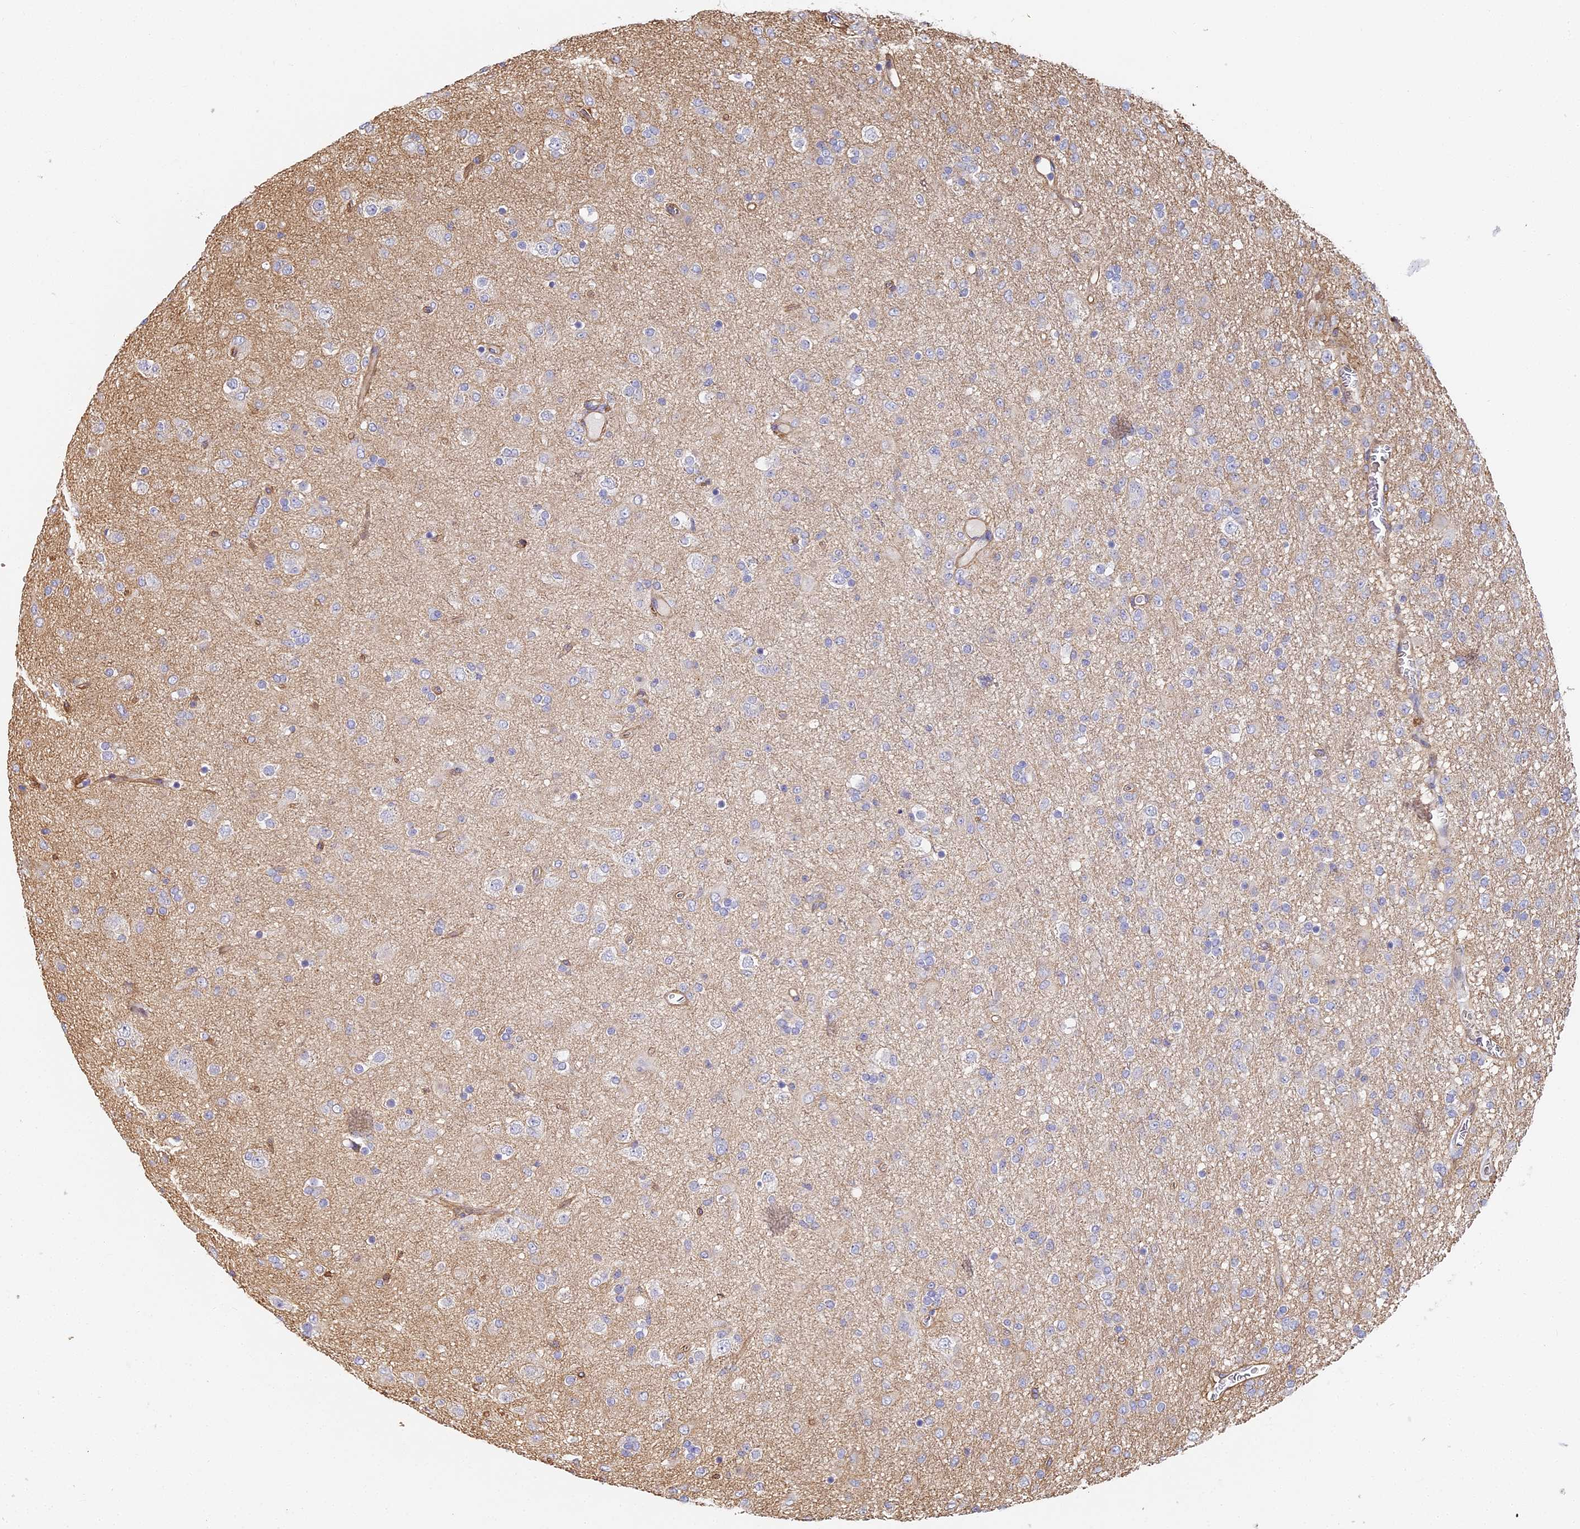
{"staining": {"intensity": "negative", "quantity": "none", "location": "none"}, "tissue": "glioma", "cell_type": "Tumor cells", "image_type": "cancer", "snomed": [{"axis": "morphology", "description": "Glioma, malignant, Low grade"}, {"axis": "topography", "description": "Brain"}], "caption": "This is an IHC image of malignant glioma (low-grade). There is no expression in tumor cells.", "gene": "CCDC30", "patient": {"sex": "male", "age": 65}}